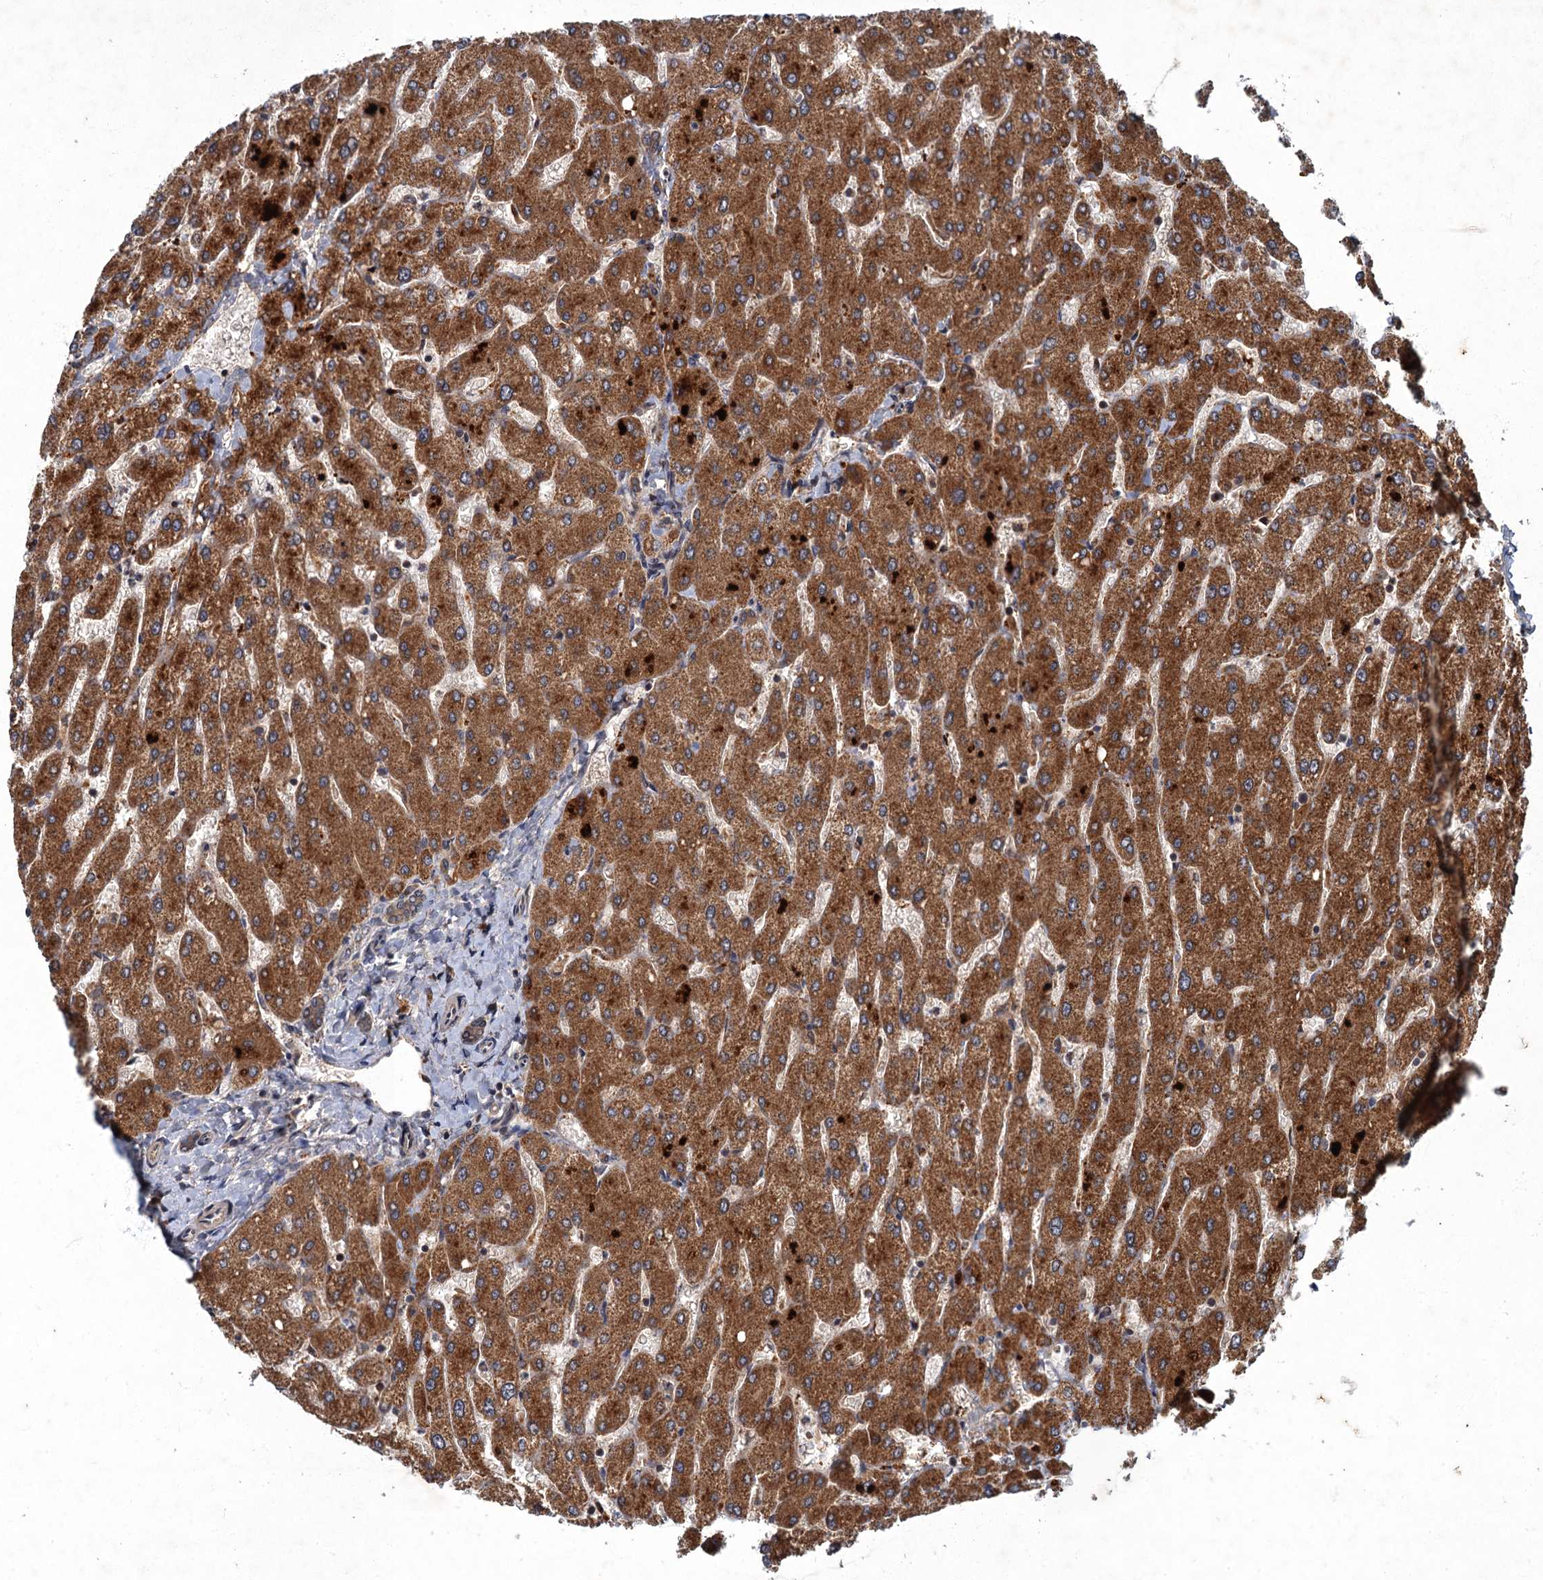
{"staining": {"intensity": "moderate", "quantity": ">75%", "location": "cytoplasmic/membranous"}, "tissue": "liver", "cell_type": "Cholangiocytes", "image_type": "normal", "snomed": [{"axis": "morphology", "description": "Normal tissue, NOS"}, {"axis": "topography", "description": "Liver"}], "caption": "Immunohistochemistry (IHC) photomicrograph of benign human liver stained for a protein (brown), which reveals medium levels of moderate cytoplasmic/membranous staining in approximately >75% of cholangiocytes.", "gene": "SLC11A2", "patient": {"sex": "male", "age": 55}}